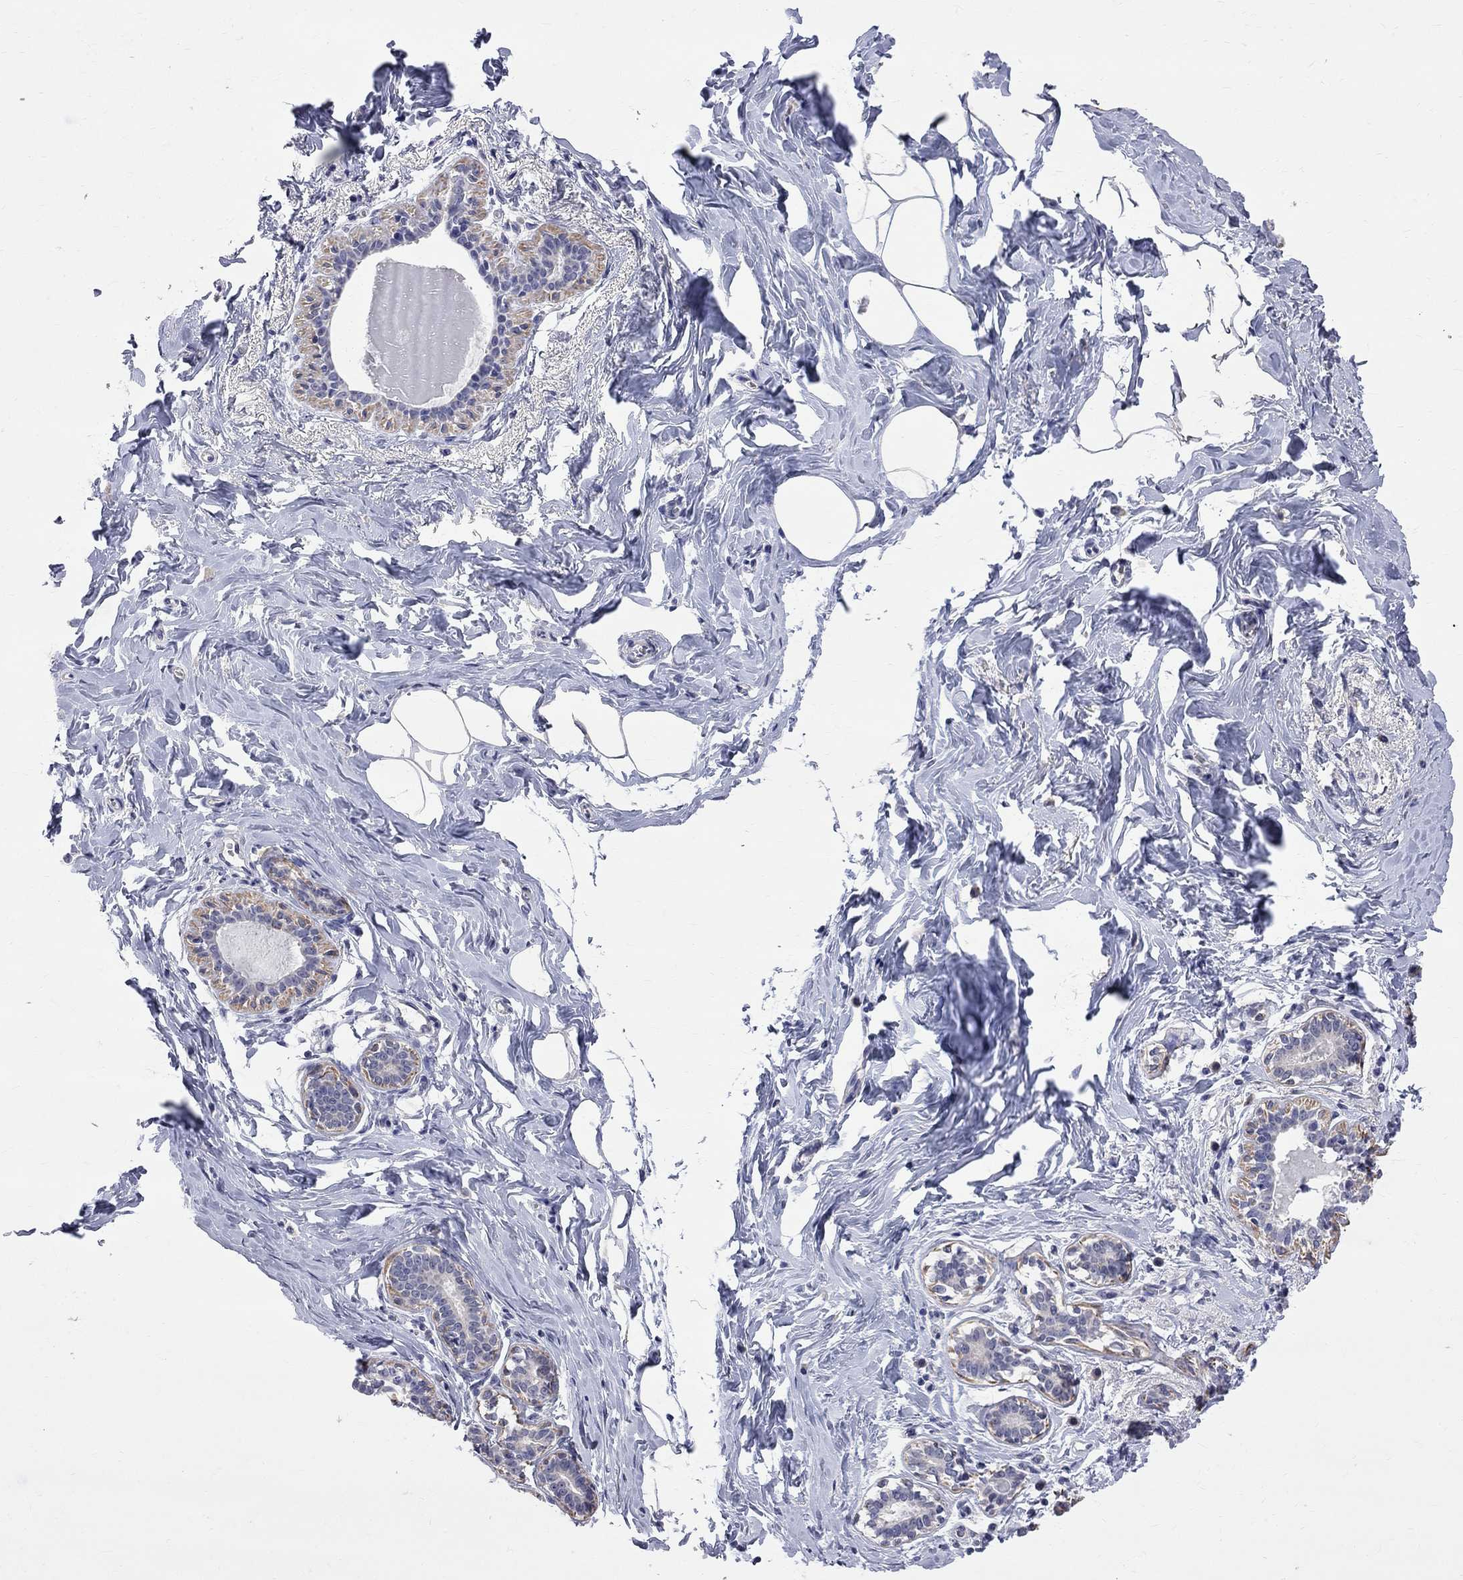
{"staining": {"intensity": "negative", "quantity": "none", "location": "none"}, "tissue": "breast", "cell_type": "Adipocytes", "image_type": "normal", "snomed": [{"axis": "morphology", "description": "Normal tissue, NOS"}, {"axis": "morphology", "description": "Lobular carcinoma, in situ"}, {"axis": "topography", "description": "Breast"}], "caption": "Adipocytes show no significant expression in normal breast. The staining is performed using DAB brown chromogen with nuclei counter-stained in using hematoxylin.", "gene": "CKAP2", "patient": {"sex": "female", "age": 35}}